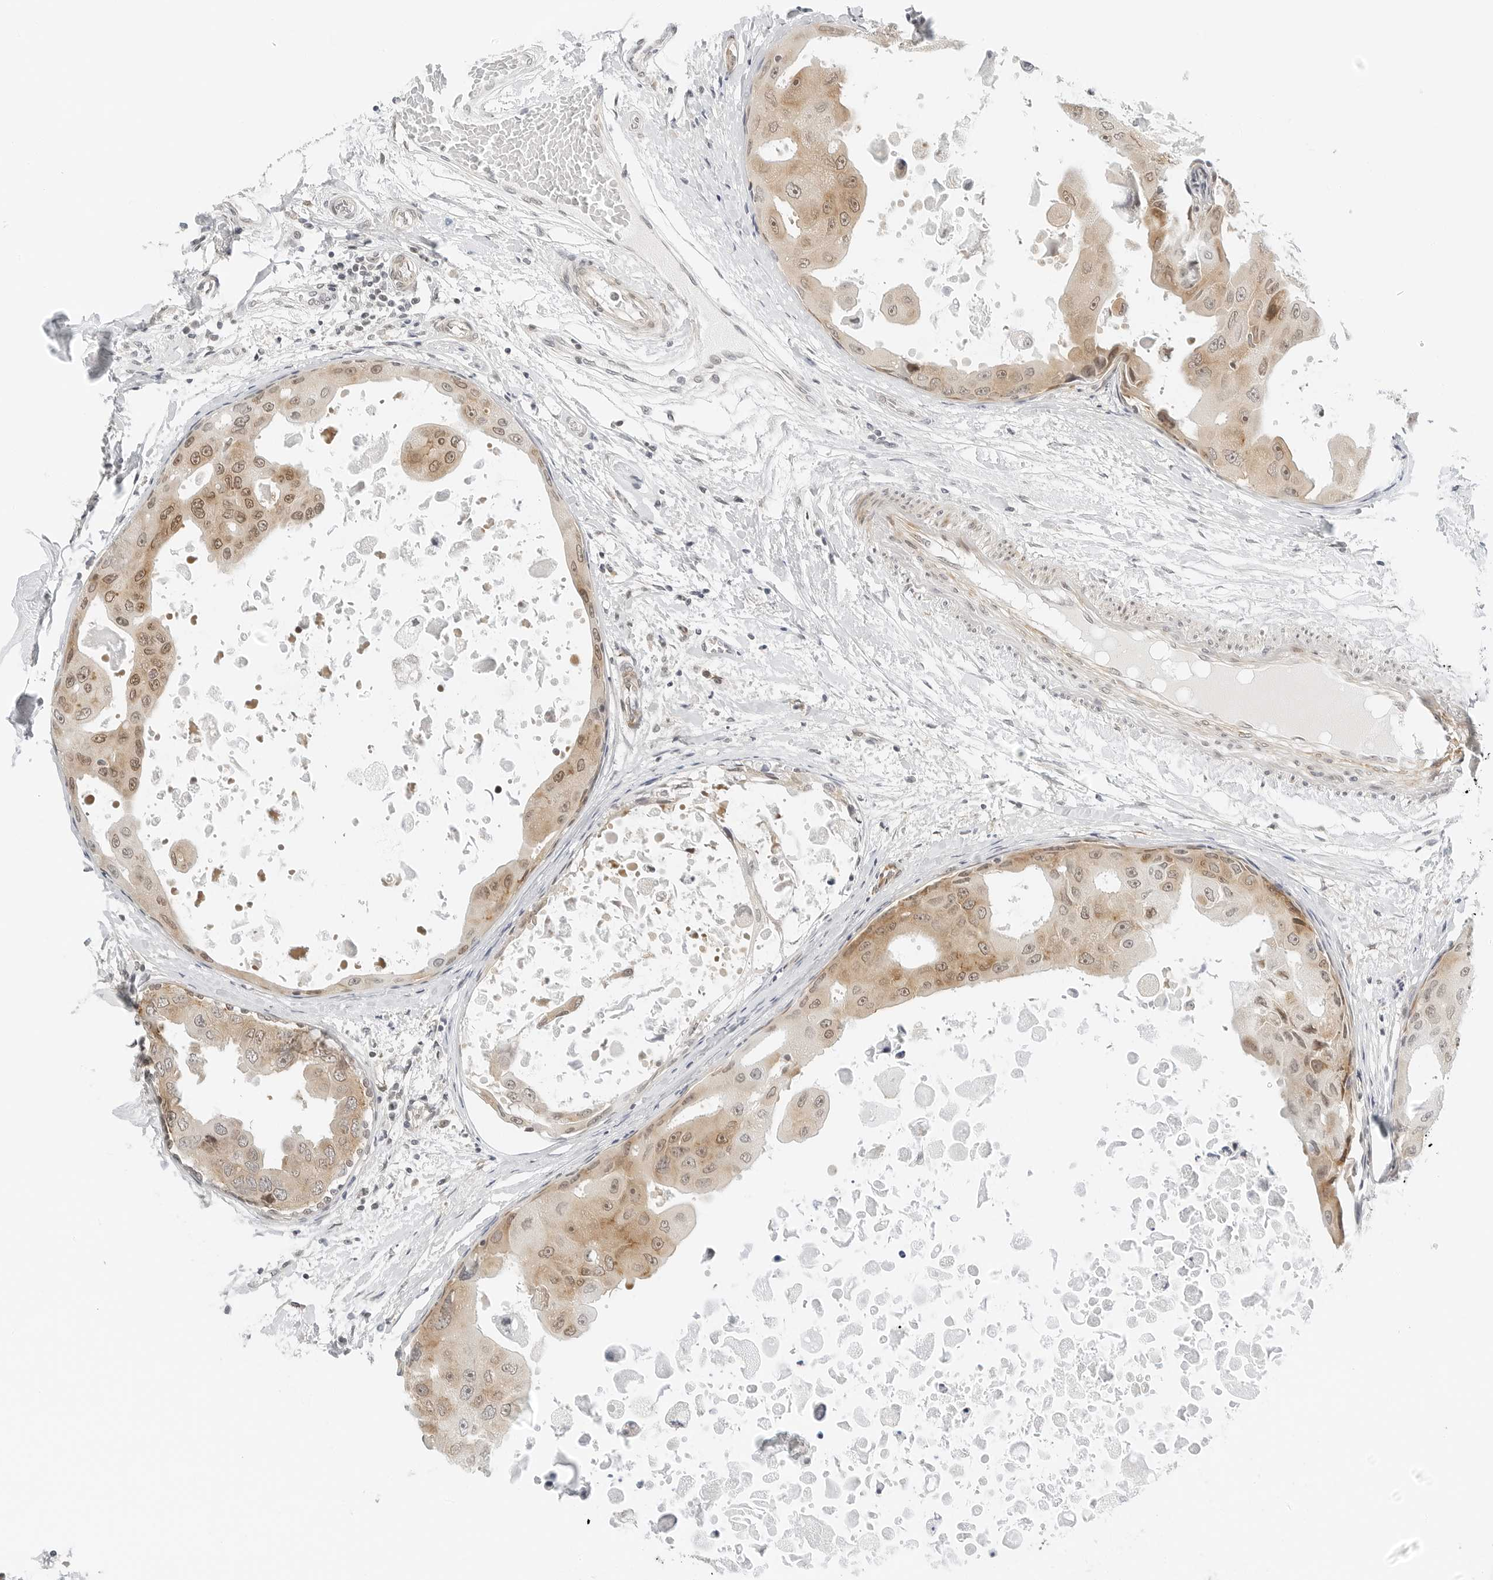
{"staining": {"intensity": "moderate", "quantity": "<25%", "location": "cytoplasmic/membranous,nuclear"}, "tissue": "breast cancer", "cell_type": "Tumor cells", "image_type": "cancer", "snomed": [{"axis": "morphology", "description": "Duct carcinoma"}, {"axis": "topography", "description": "Breast"}], "caption": "Immunohistochemistry image of neoplastic tissue: human intraductal carcinoma (breast) stained using IHC displays low levels of moderate protein expression localized specifically in the cytoplasmic/membranous and nuclear of tumor cells, appearing as a cytoplasmic/membranous and nuclear brown color.", "gene": "NEO1", "patient": {"sex": "female", "age": 27}}